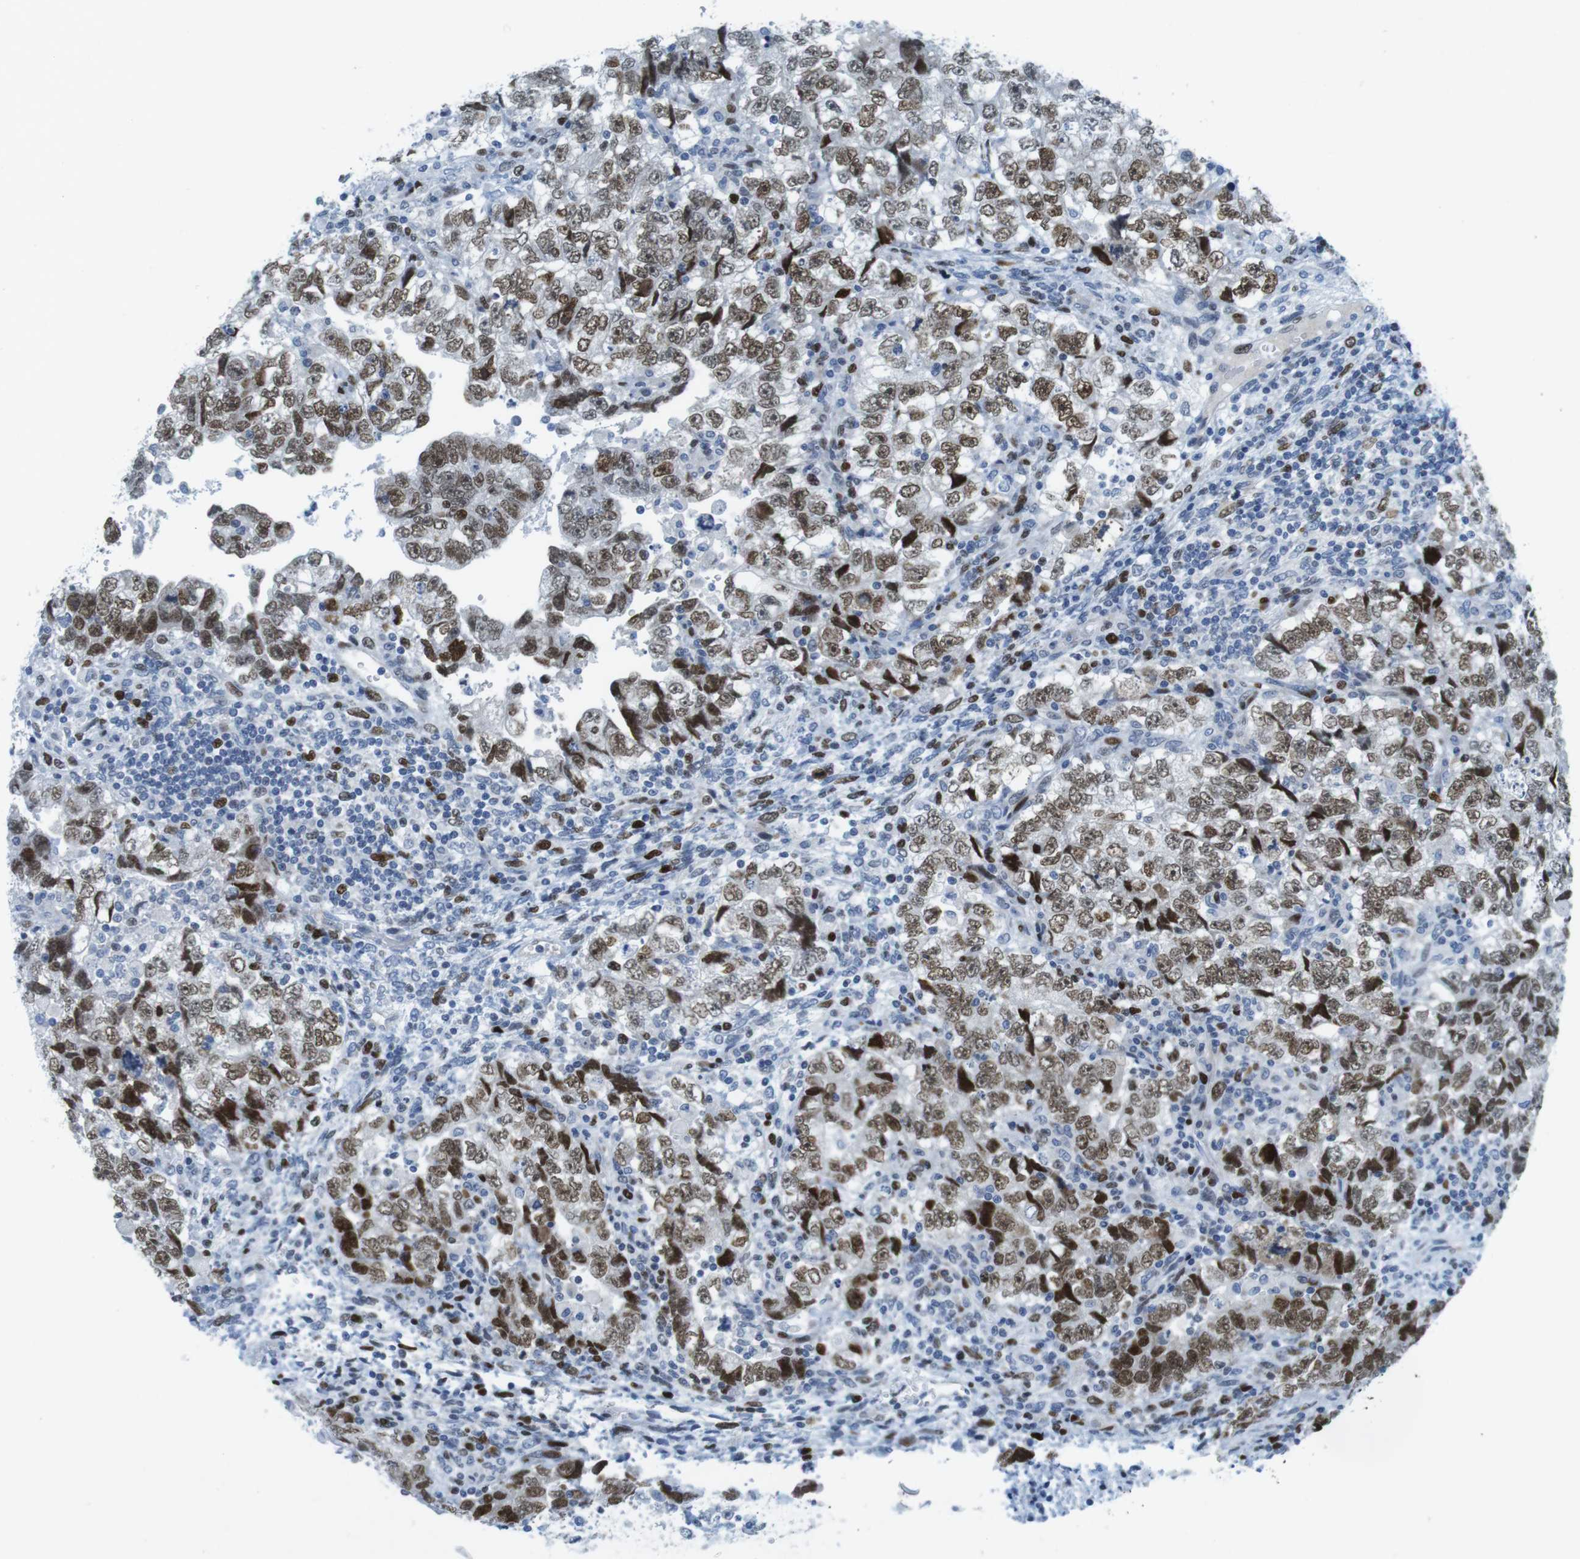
{"staining": {"intensity": "moderate", "quantity": ">75%", "location": "nuclear"}, "tissue": "testis cancer", "cell_type": "Tumor cells", "image_type": "cancer", "snomed": [{"axis": "morphology", "description": "Carcinoma, Embryonal, NOS"}, {"axis": "topography", "description": "Testis"}], "caption": "The photomicrograph reveals a brown stain indicating the presence of a protein in the nuclear of tumor cells in testis cancer (embryonal carcinoma).", "gene": "CHAF1A", "patient": {"sex": "male", "age": 36}}